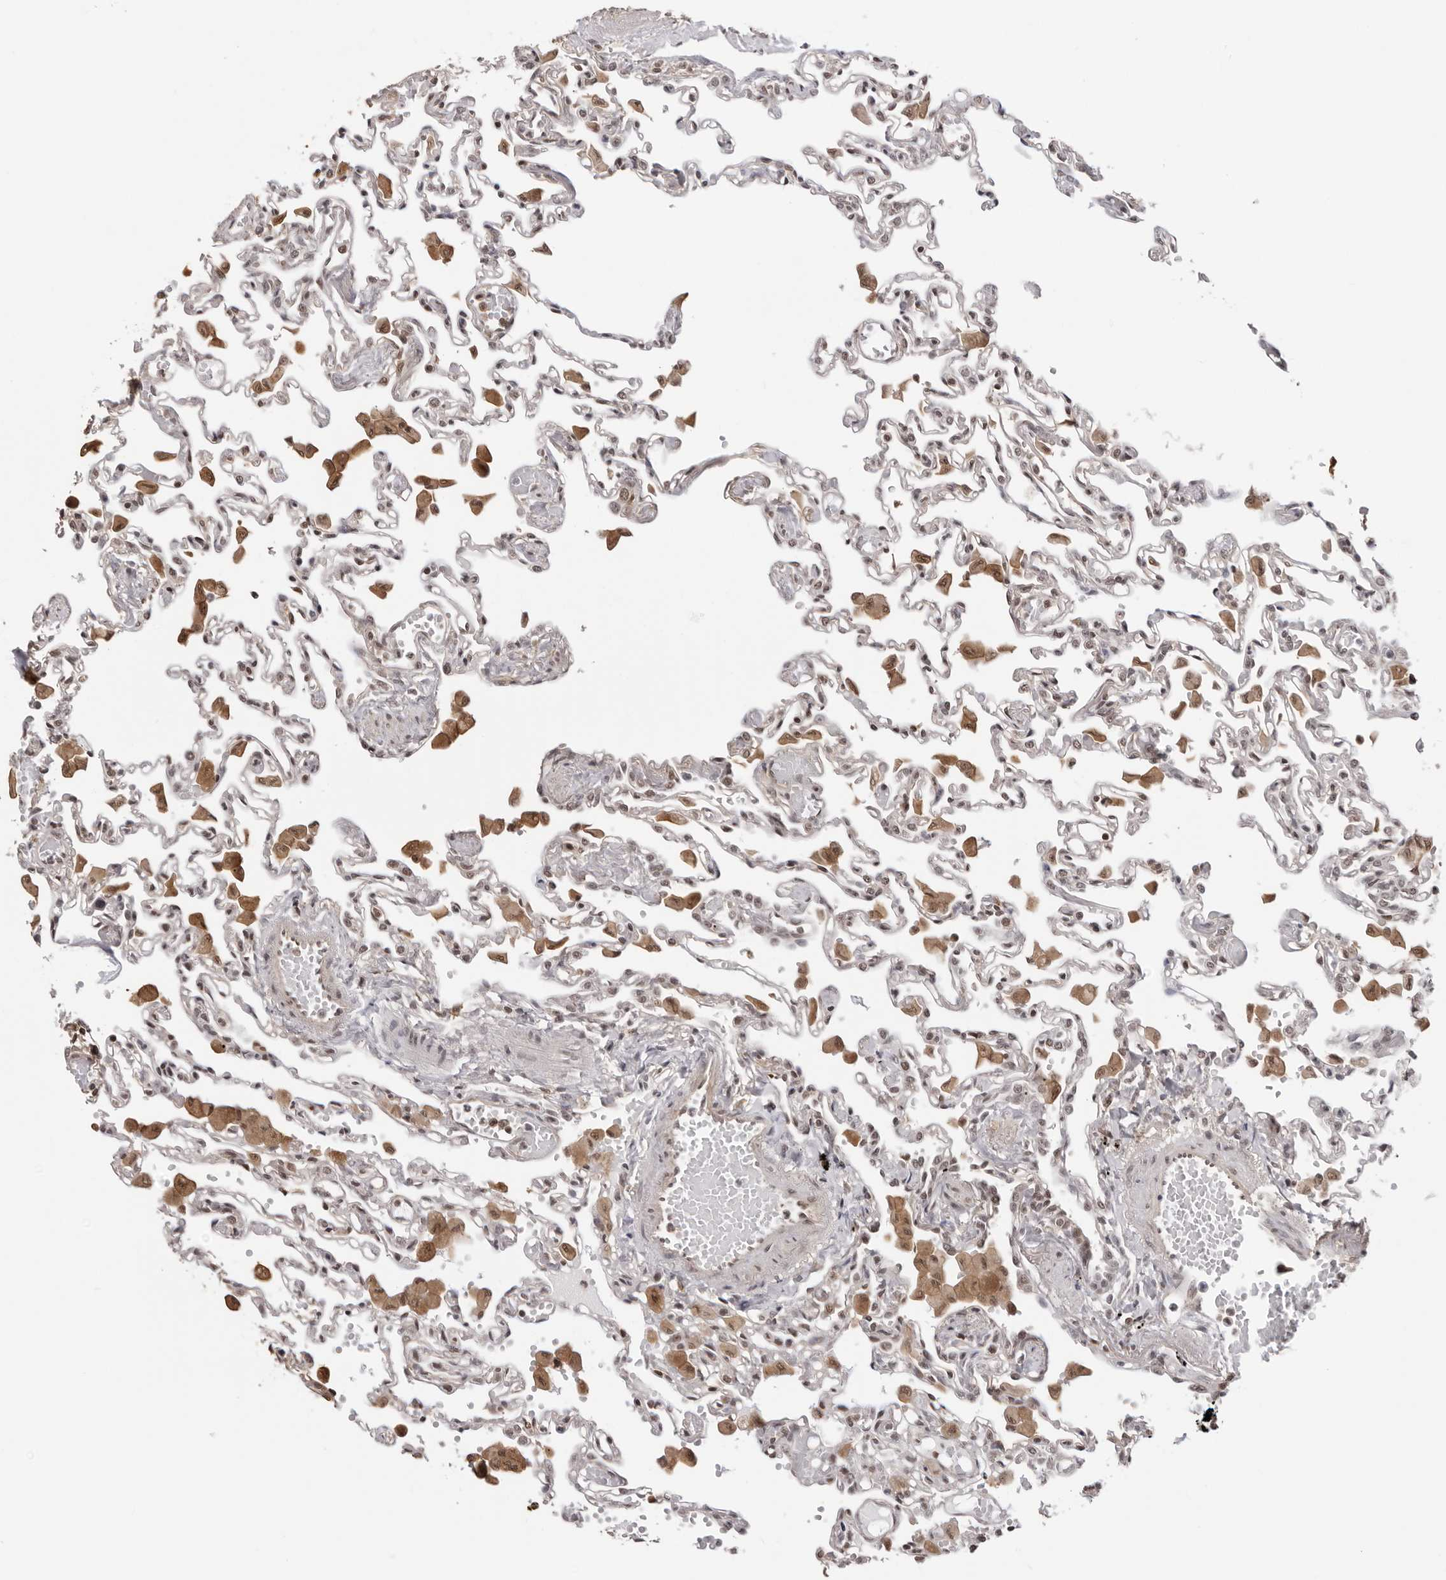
{"staining": {"intensity": "weak", "quantity": "25%-75%", "location": "nuclear"}, "tissue": "lung", "cell_type": "Alveolar cells", "image_type": "normal", "snomed": [{"axis": "morphology", "description": "Normal tissue, NOS"}, {"axis": "topography", "description": "Bronchus"}, {"axis": "topography", "description": "Lung"}], "caption": "Protein staining of normal lung exhibits weak nuclear expression in approximately 25%-75% of alveolar cells. Ihc stains the protein of interest in brown and the nuclei are stained blue.", "gene": "SDE2", "patient": {"sex": "female", "age": 49}}